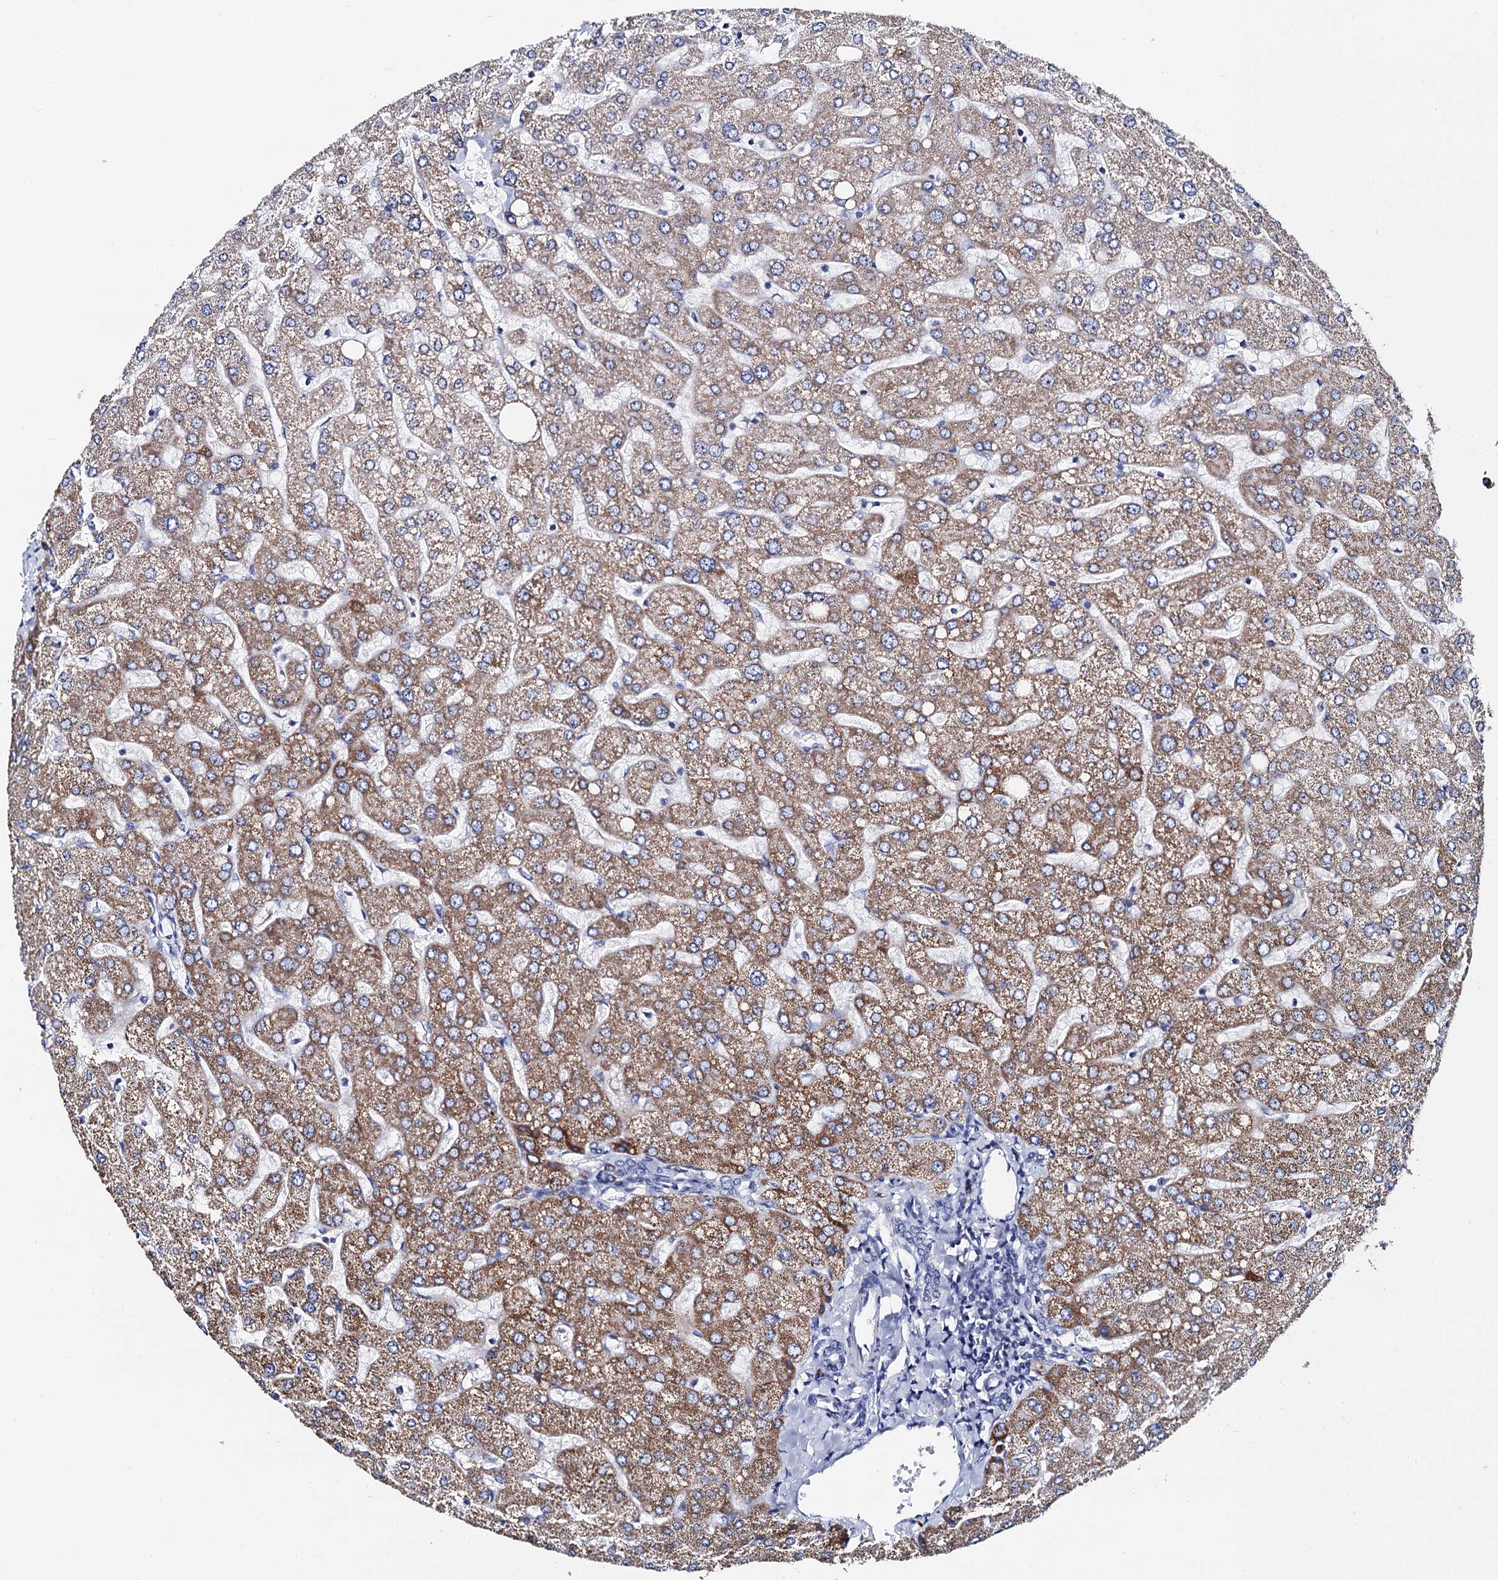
{"staining": {"intensity": "negative", "quantity": "none", "location": "none"}, "tissue": "liver", "cell_type": "Cholangiocytes", "image_type": "normal", "snomed": [{"axis": "morphology", "description": "Normal tissue, NOS"}, {"axis": "topography", "description": "Liver"}], "caption": "IHC image of benign liver: liver stained with DAB (3,3'-diaminobenzidine) shows no significant protein staining in cholangiocytes.", "gene": "ACADSB", "patient": {"sex": "male", "age": 55}}